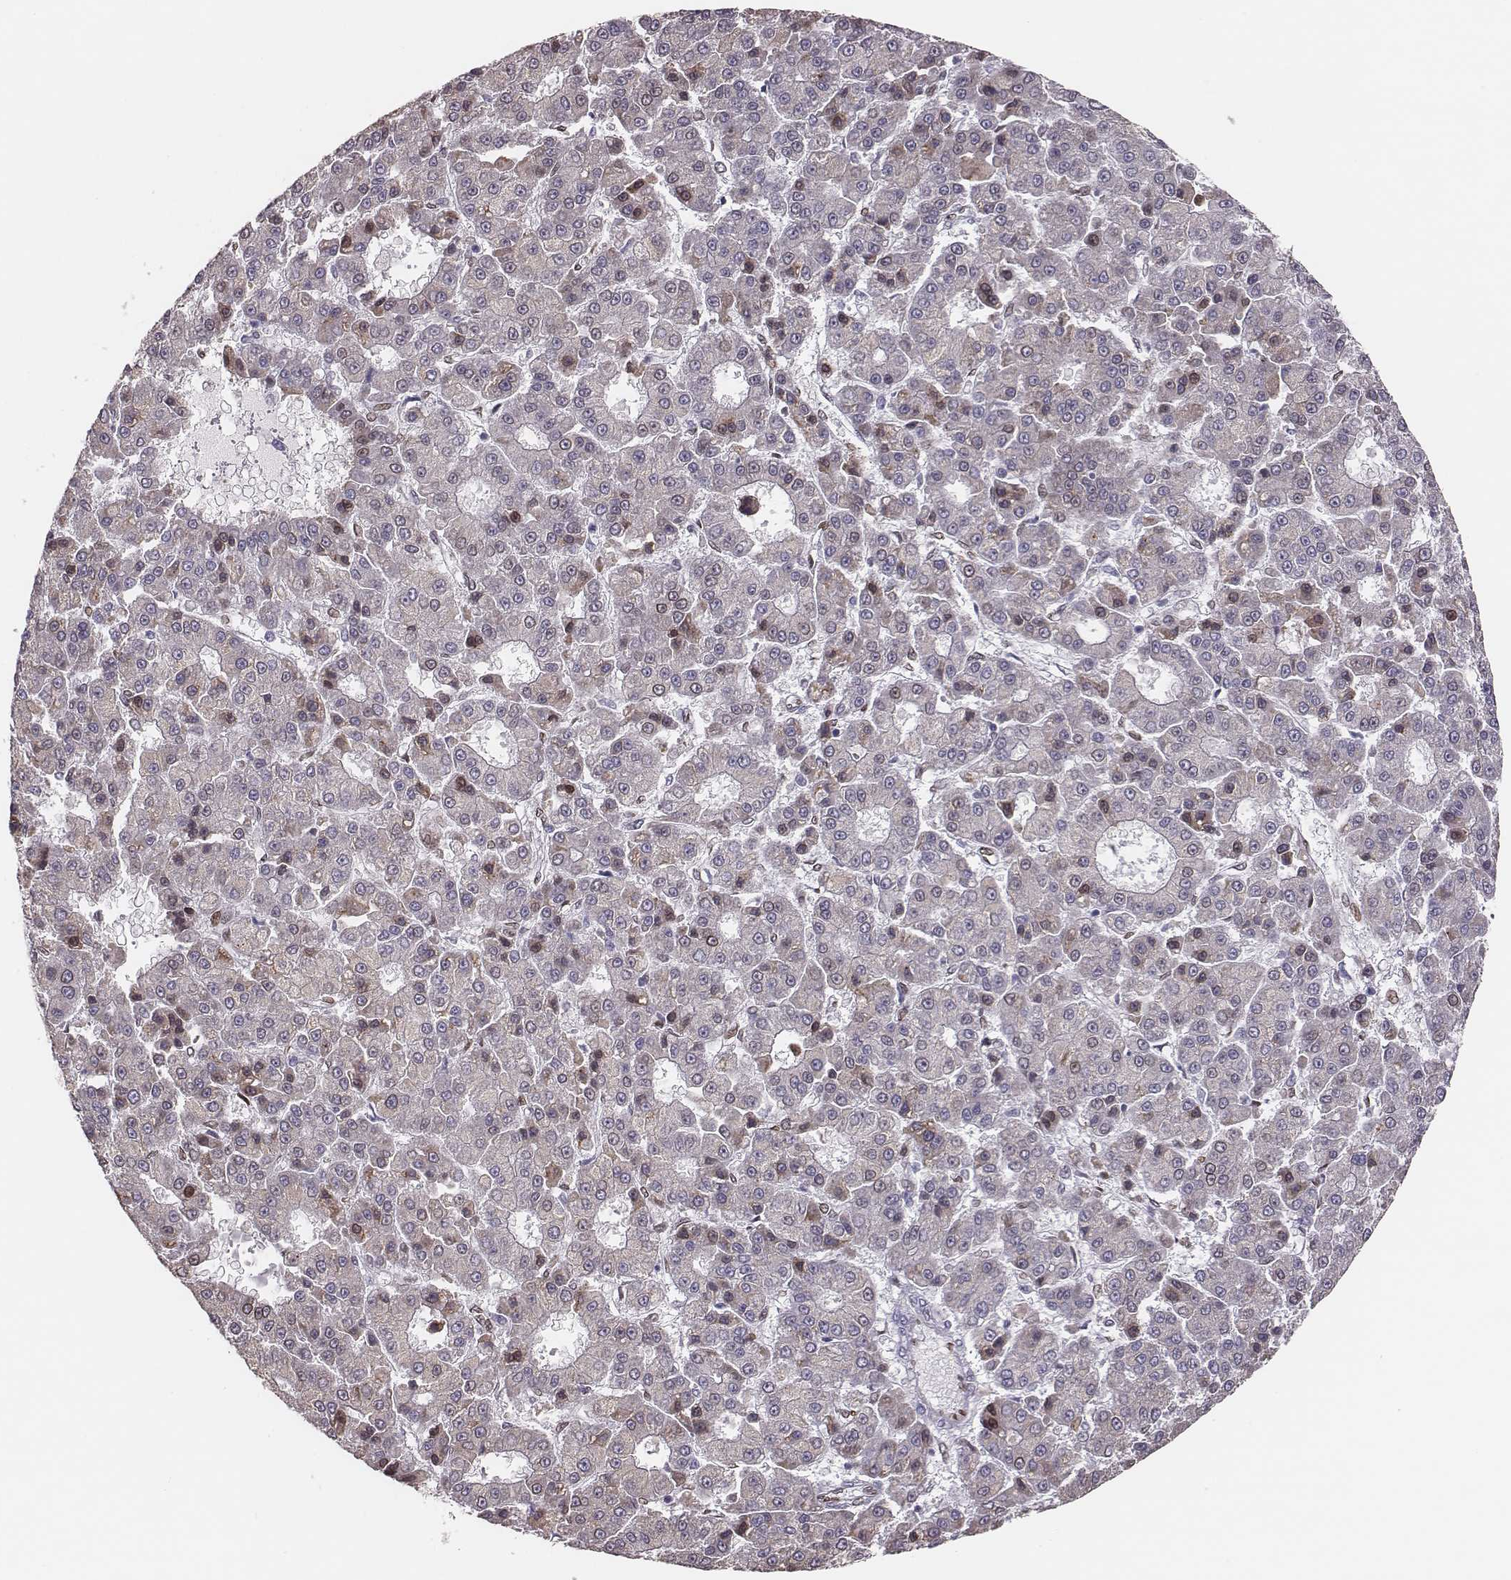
{"staining": {"intensity": "moderate", "quantity": "<25%", "location": "nuclear"}, "tissue": "liver cancer", "cell_type": "Tumor cells", "image_type": "cancer", "snomed": [{"axis": "morphology", "description": "Carcinoma, Hepatocellular, NOS"}, {"axis": "topography", "description": "Liver"}], "caption": "High-power microscopy captured an IHC image of liver hepatocellular carcinoma, revealing moderate nuclear expression in about <25% of tumor cells.", "gene": "ADGRF4", "patient": {"sex": "male", "age": 70}}